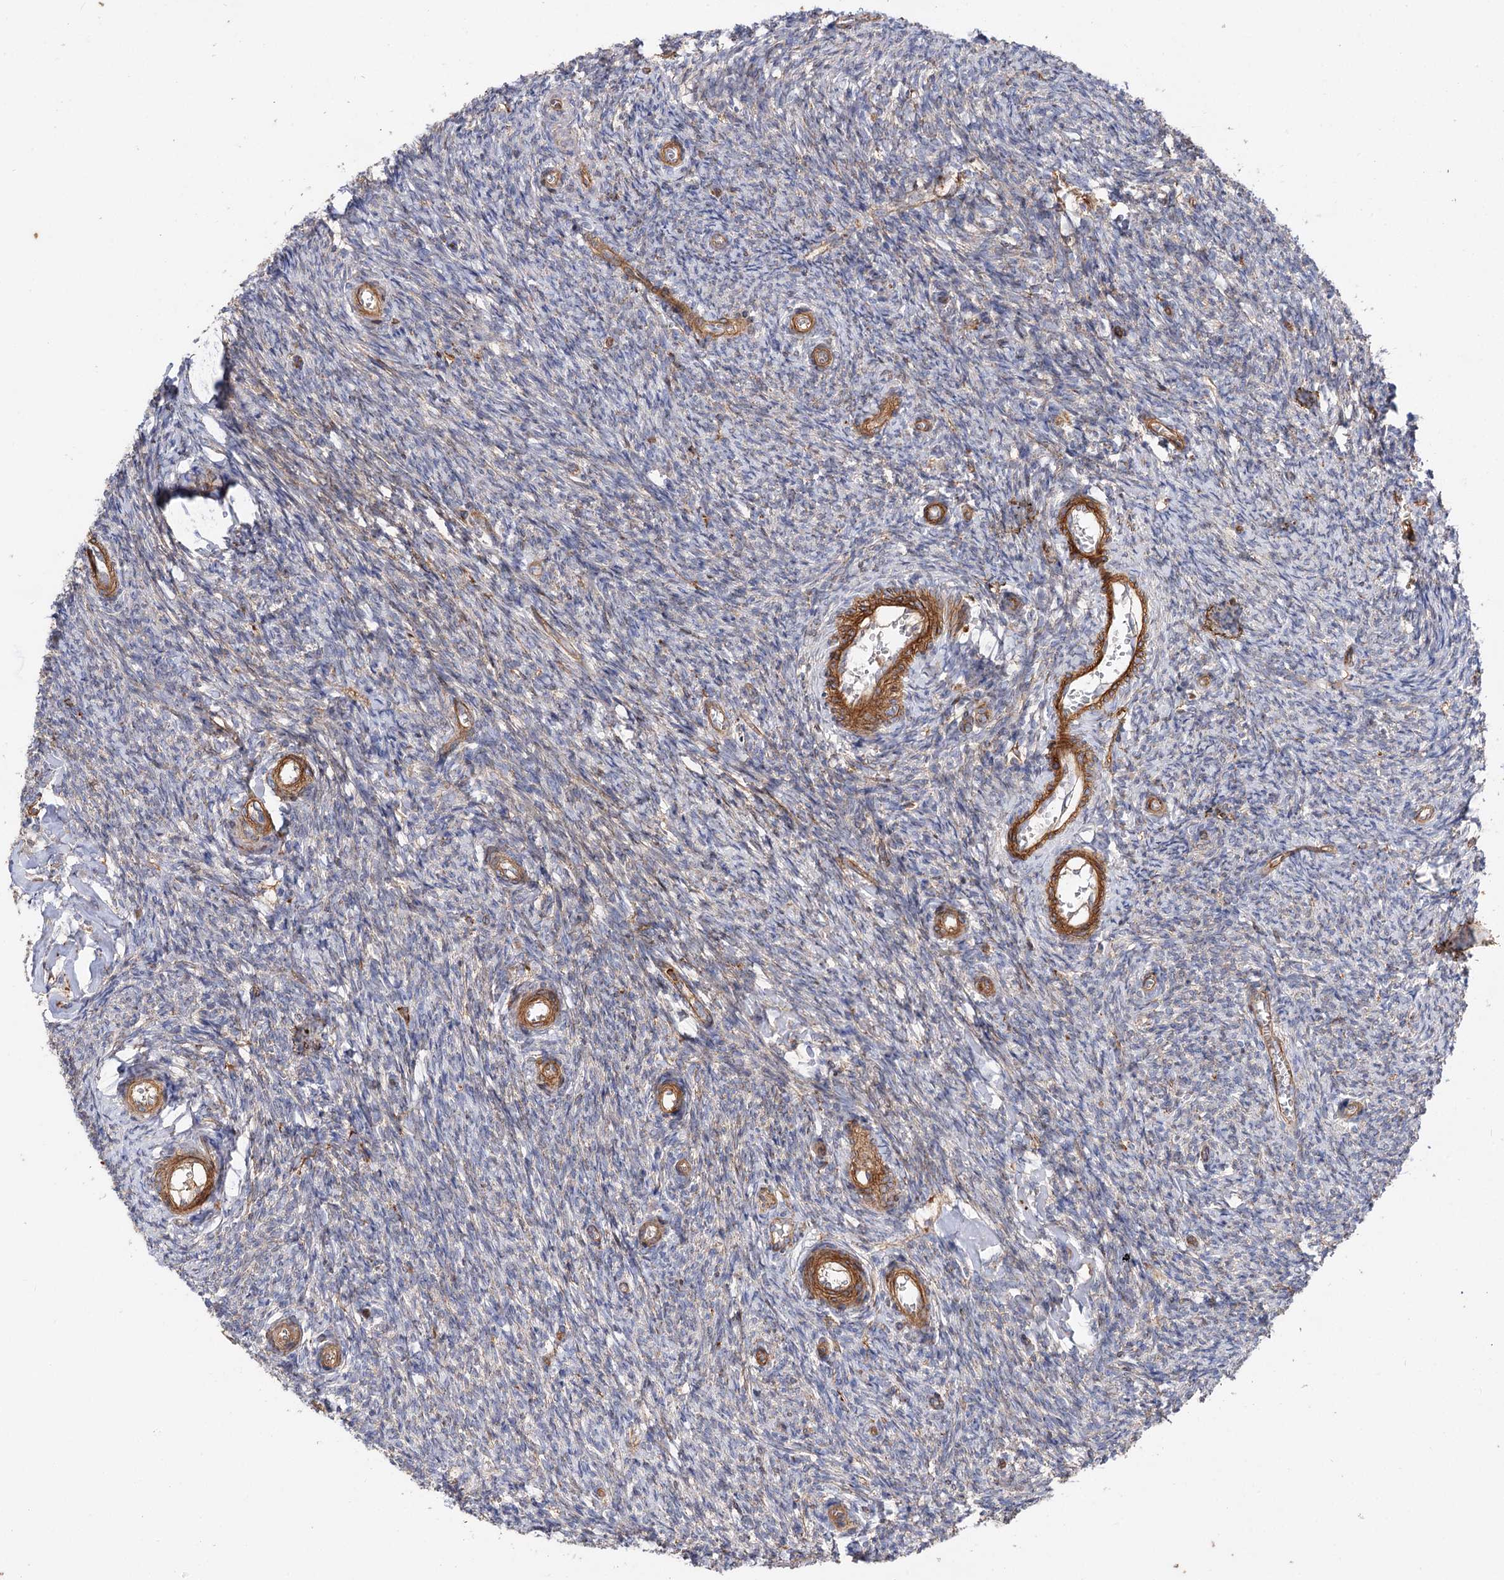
{"staining": {"intensity": "negative", "quantity": "none", "location": "none"}, "tissue": "ovary", "cell_type": "Ovarian stroma cells", "image_type": "normal", "snomed": [{"axis": "morphology", "description": "Normal tissue, NOS"}, {"axis": "topography", "description": "Ovary"}], "caption": "Immunohistochemistry photomicrograph of benign ovary stained for a protein (brown), which exhibits no staining in ovarian stroma cells.", "gene": "CSAD", "patient": {"sex": "female", "age": 44}}